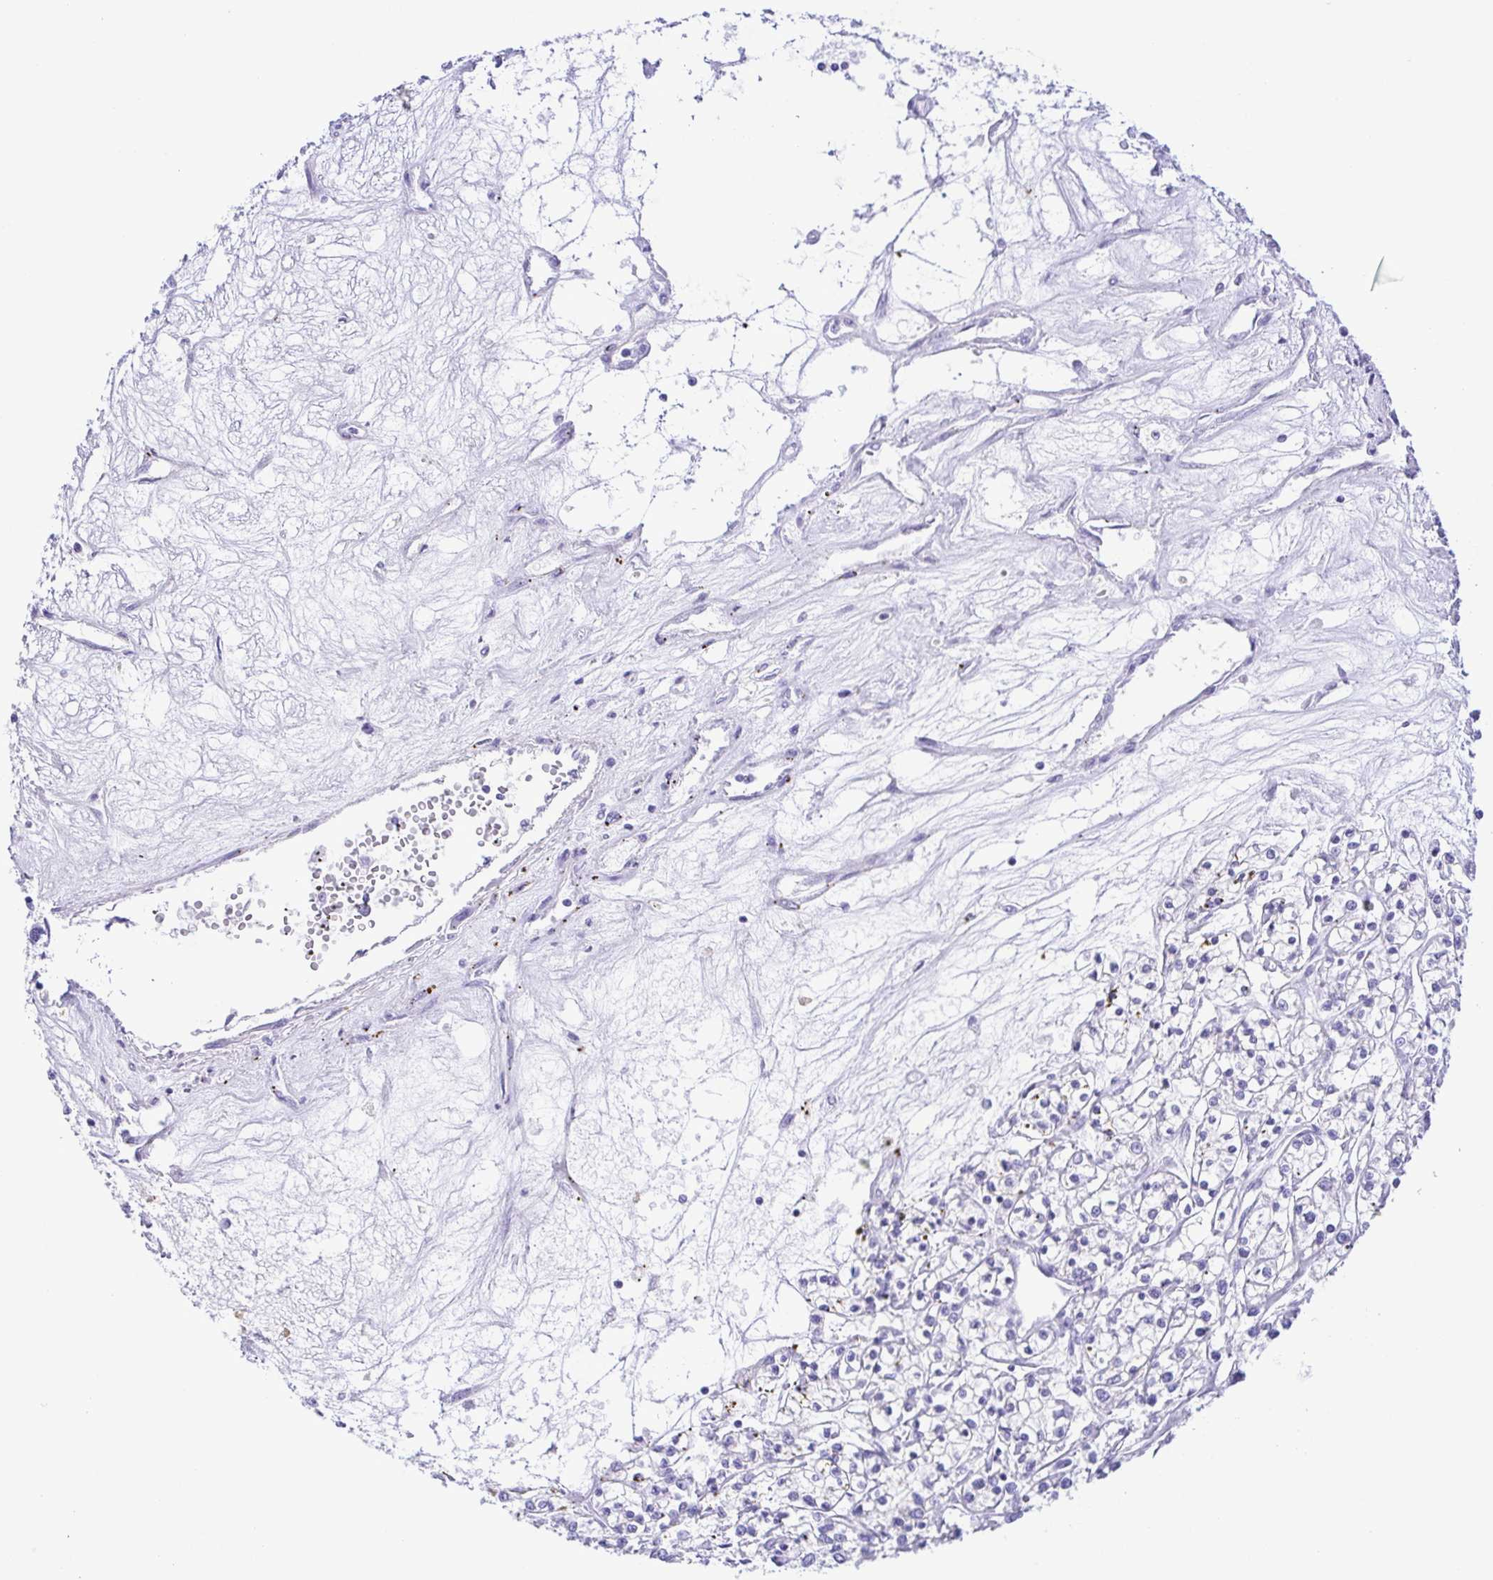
{"staining": {"intensity": "negative", "quantity": "none", "location": "none"}, "tissue": "renal cancer", "cell_type": "Tumor cells", "image_type": "cancer", "snomed": [{"axis": "morphology", "description": "Adenocarcinoma, NOS"}, {"axis": "topography", "description": "Kidney"}], "caption": "This is a image of IHC staining of renal cancer (adenocarcinoma), which shows no expression in tumor cells.", "gene": "GPR182", "patient": {"sex": "female", "age": 59}}